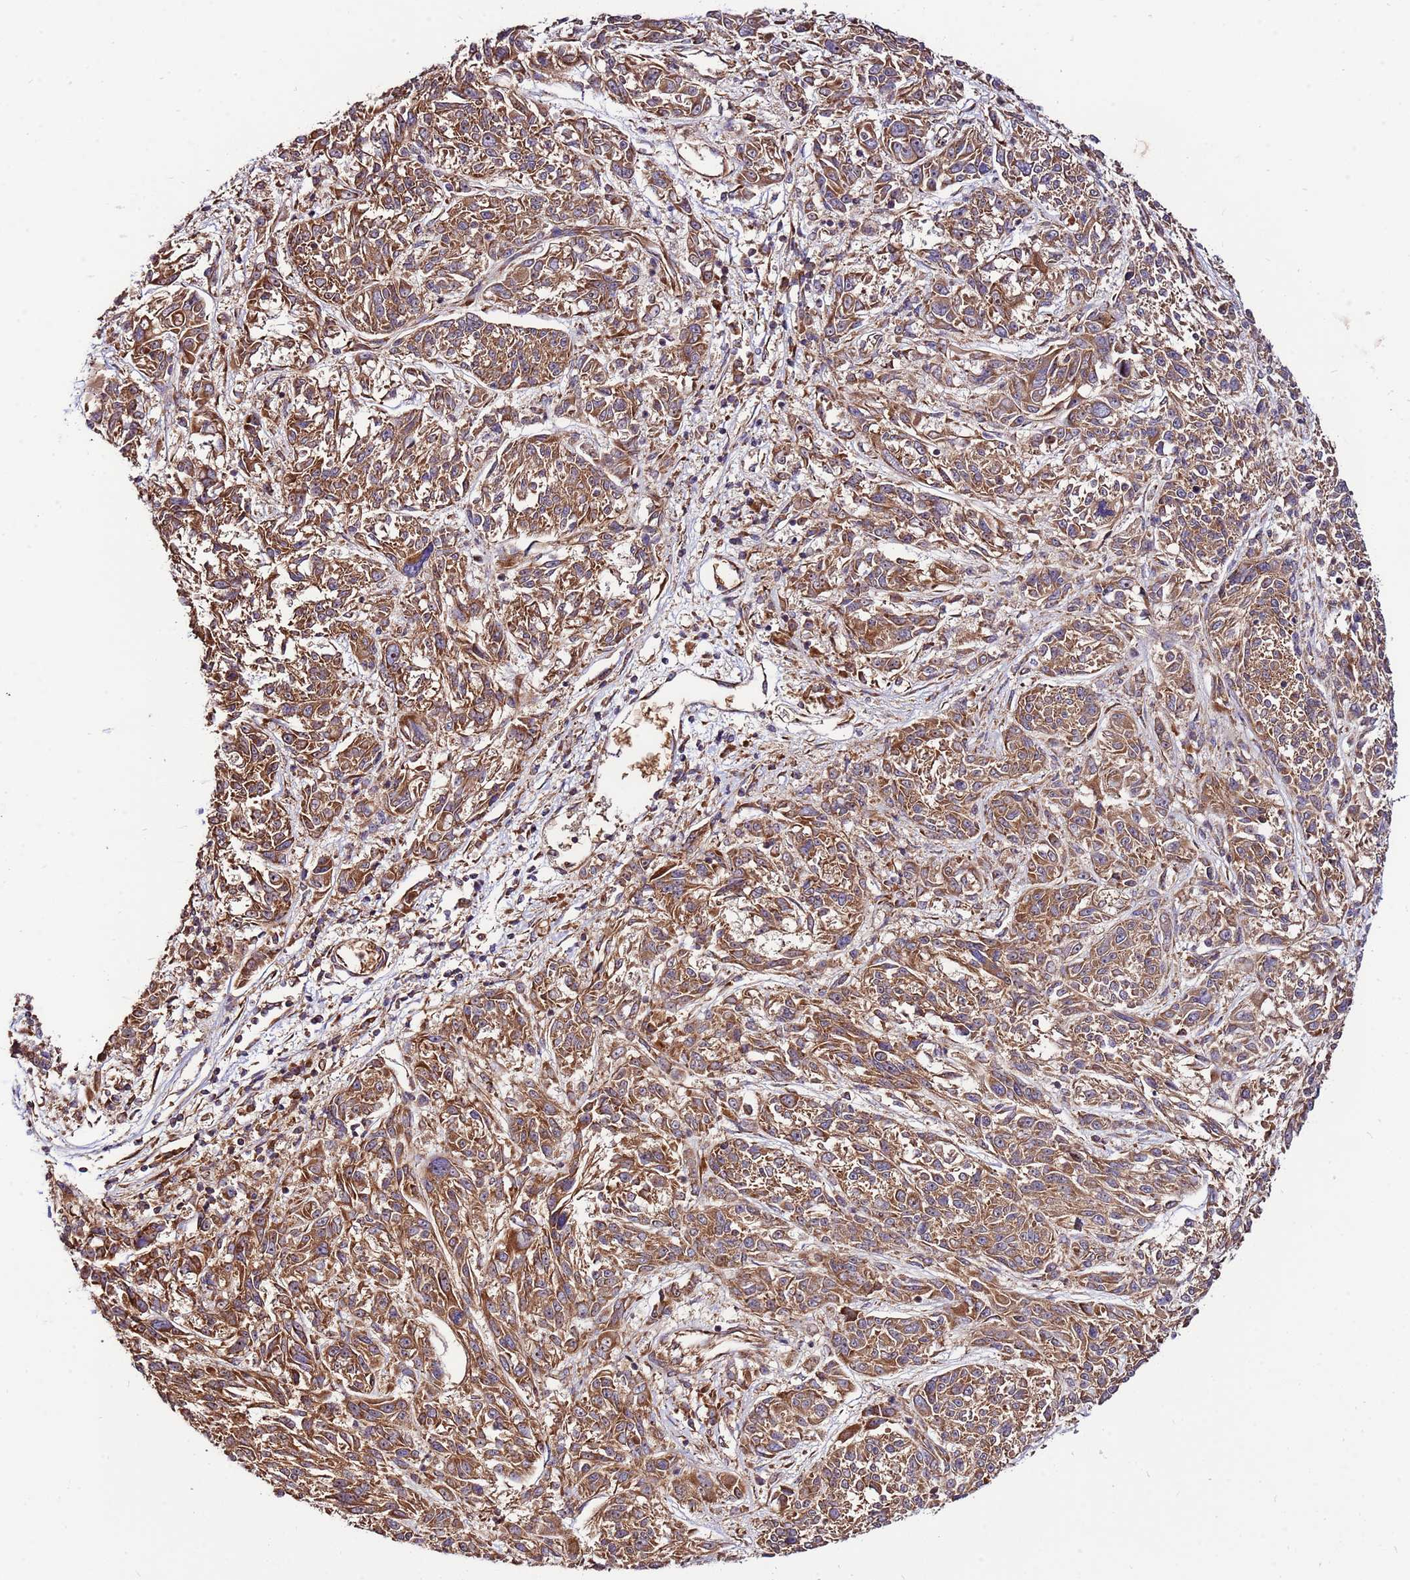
{"staining": {"intensity": "moderate", "quantity": ">75%", "location": "cytoplasmic/membranous"}, "tissue": "melanoma", "cell_type": "Tumor cells", "image_type": "cancer", "snomed": [{"axis": "morphology", "description": "Malignant melanoma, NOS"}, {"axis": "topography", "description": "Skin"}], "caption": "High-power microscopy captured an immunohistochemistry (IHC) histopathology image of malignant melanoma, revealing moderate cytoplasmic/membranous expression in approximately >75% of tumor cells.", "gene": "SLC44A5", "patient": {"sex": "male", "age": 53}}